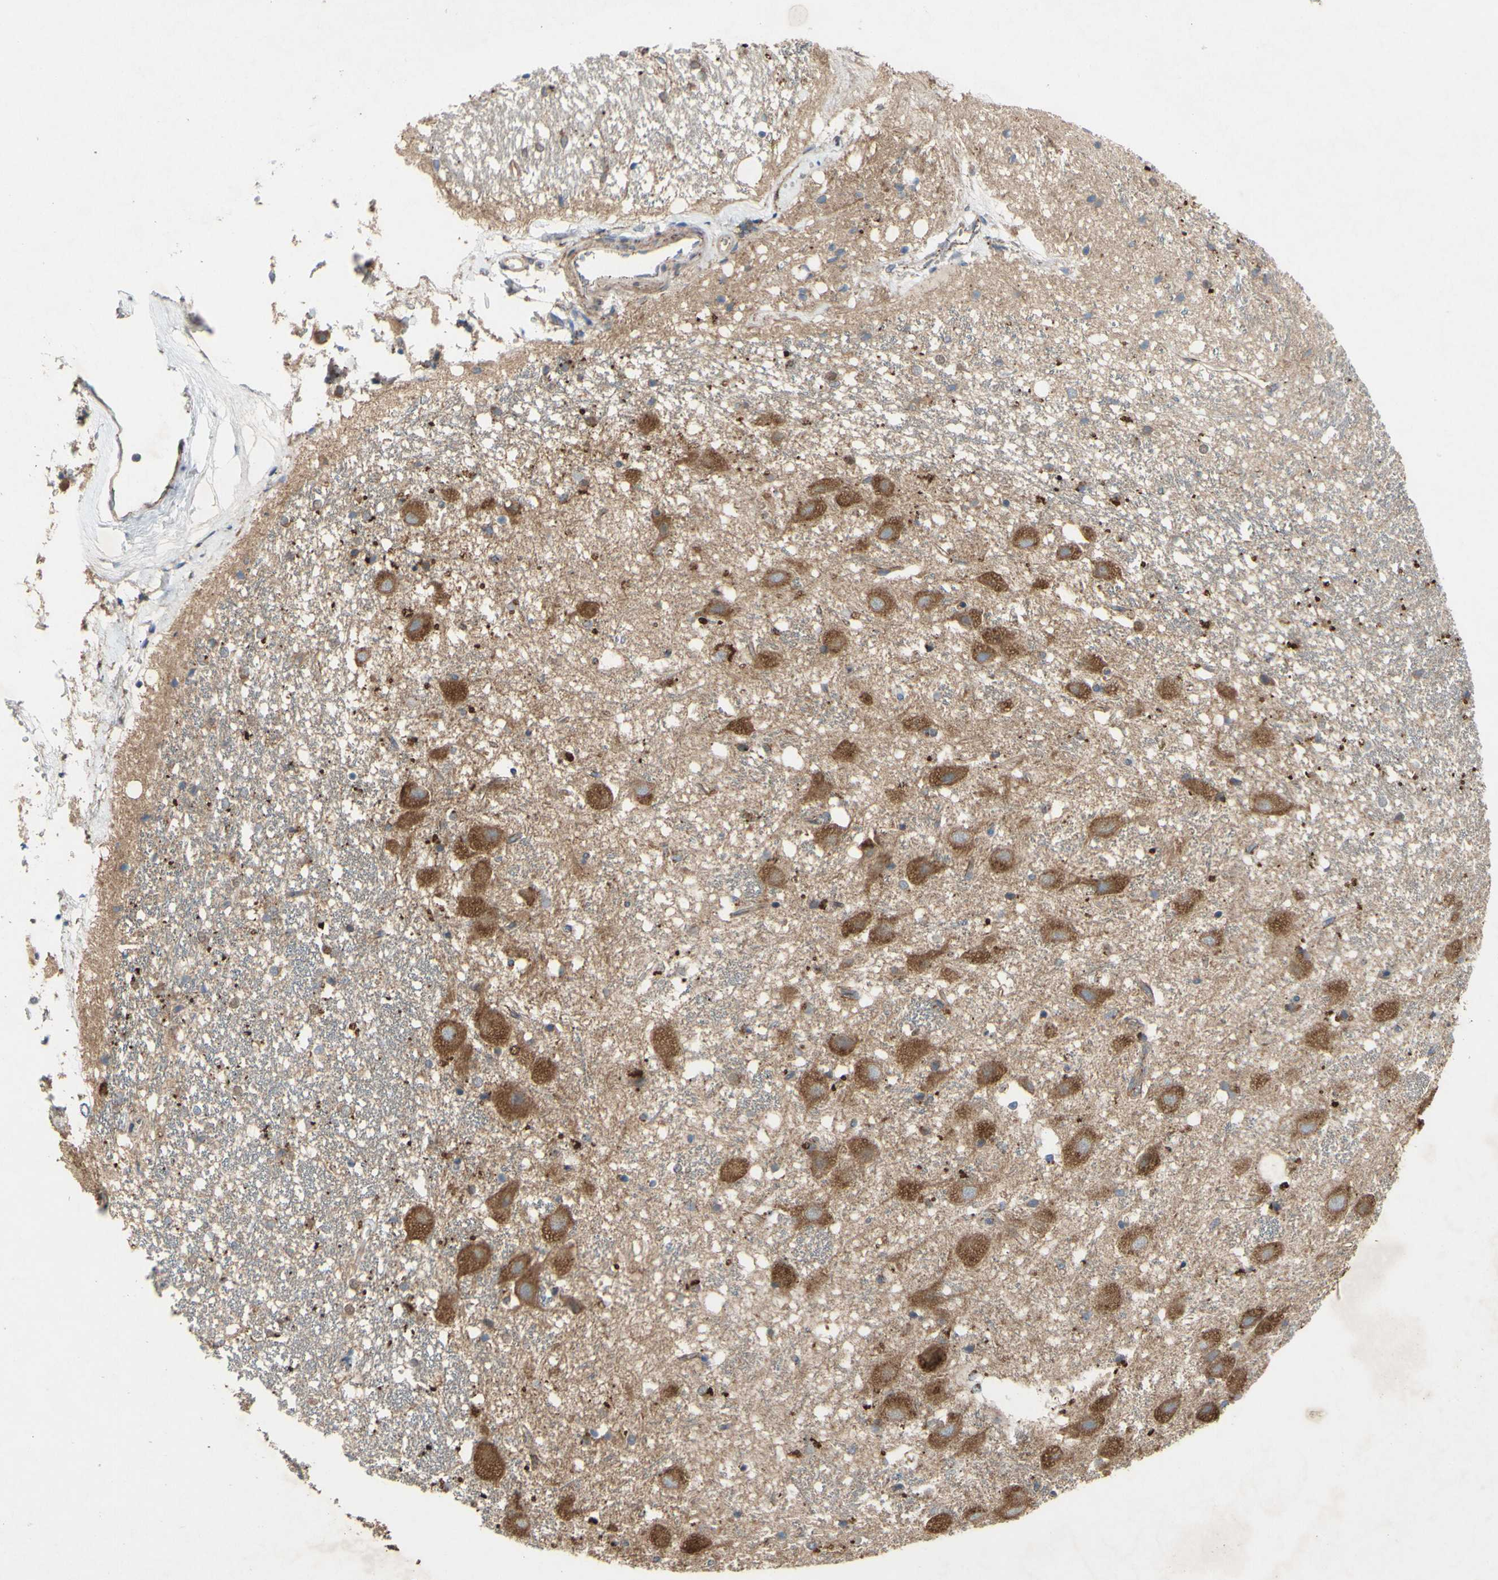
{"staining": {"intensity": "weak", "quantity": "<25%", "location": "cytoplasmic/membranous"}, "tissue": "hippocampus", "cell_type": "Glial cells", "image_type": "normal", "snomed": [{"axis": "morphology", "description": "Normal tissue, NOS"}, {"axis": "topography", "description": "Hippocampus"}], "caption": "This histopathology image is of unremarkable hippocampus stained with immunohistochemistry (IHC) to label a protein in brown with the nuclei are counter-stained blue. There is no positivity in glial cells.", "gene": "PDGFB", "patient": {"sex": "female", "age": 19}}